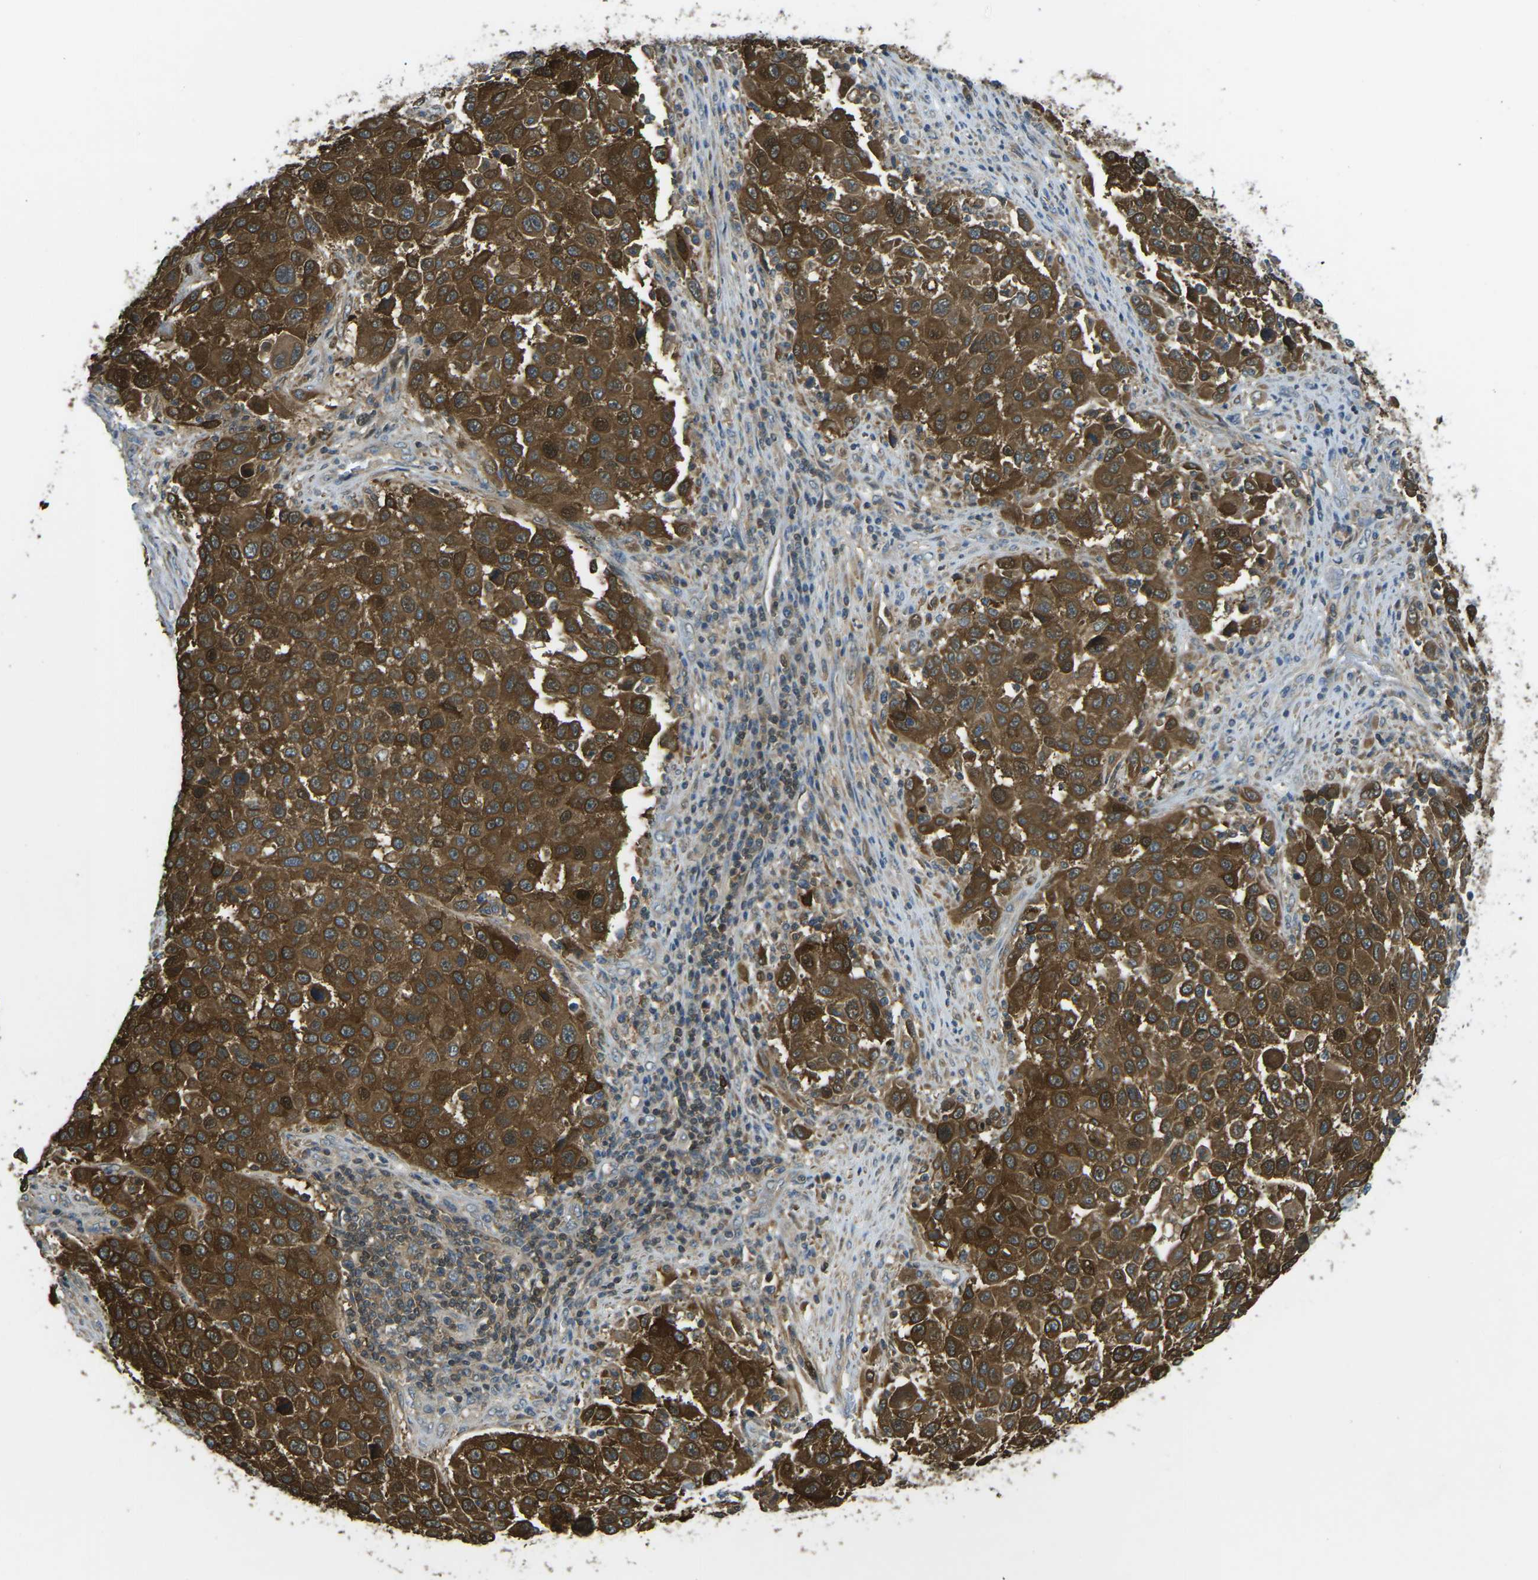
{"staining": {"intensity": "strong", "quantity": ">75%", "location": "cytoplasmic/membranous,nuclear"}, "tissue": "melanoma", "cell_type": "Tumor cells", "image_type": "cancer", "snomed": [{"axis": "morphology", "description": "Malignant melanoma, Metastatic site"}, {"axis": "topography", "description": "Lymph node"}], "caption": "Strong cytoplasmic/membranous and nuclear positivity is seen in about >75% of tumor cells in malignant melanoma (metastatic site).", "gene": "PIEZO2", "patient": {"sex": "male", "age": 61}}